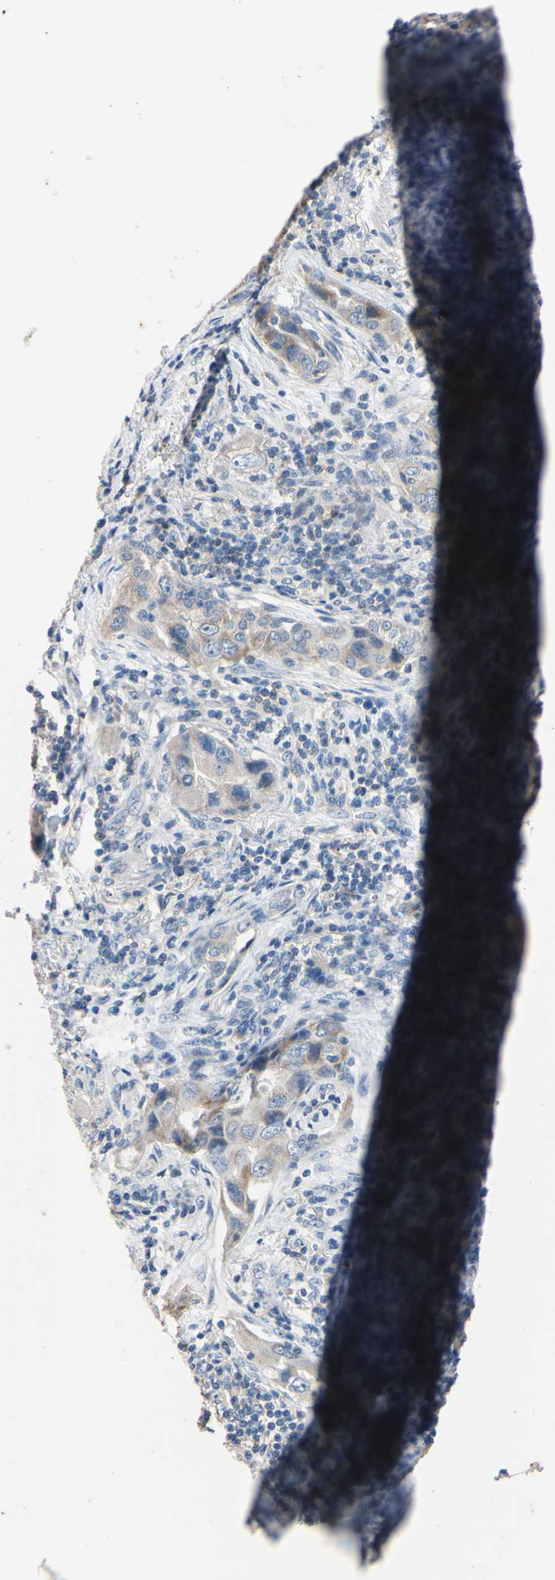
{"staining": {"intensity": "weak", "quantity": "<25%", "location": "cytoplasmic/membranous"}, "tissue": "lung cancer", "cell_type": "Tumor cells", "image_type": "cancer", "snomed": [{"axis": "morphology", "description": "Adenocarcinoma, NOS"}, {"axis": "topography", "description": "Lung"}], "caption": "Immunohistochemistry (IHC) of human lung cancer displays no expression in tumor cells.", "gene": "PNKD", "patient": {"sex": "female", "age": 65}}